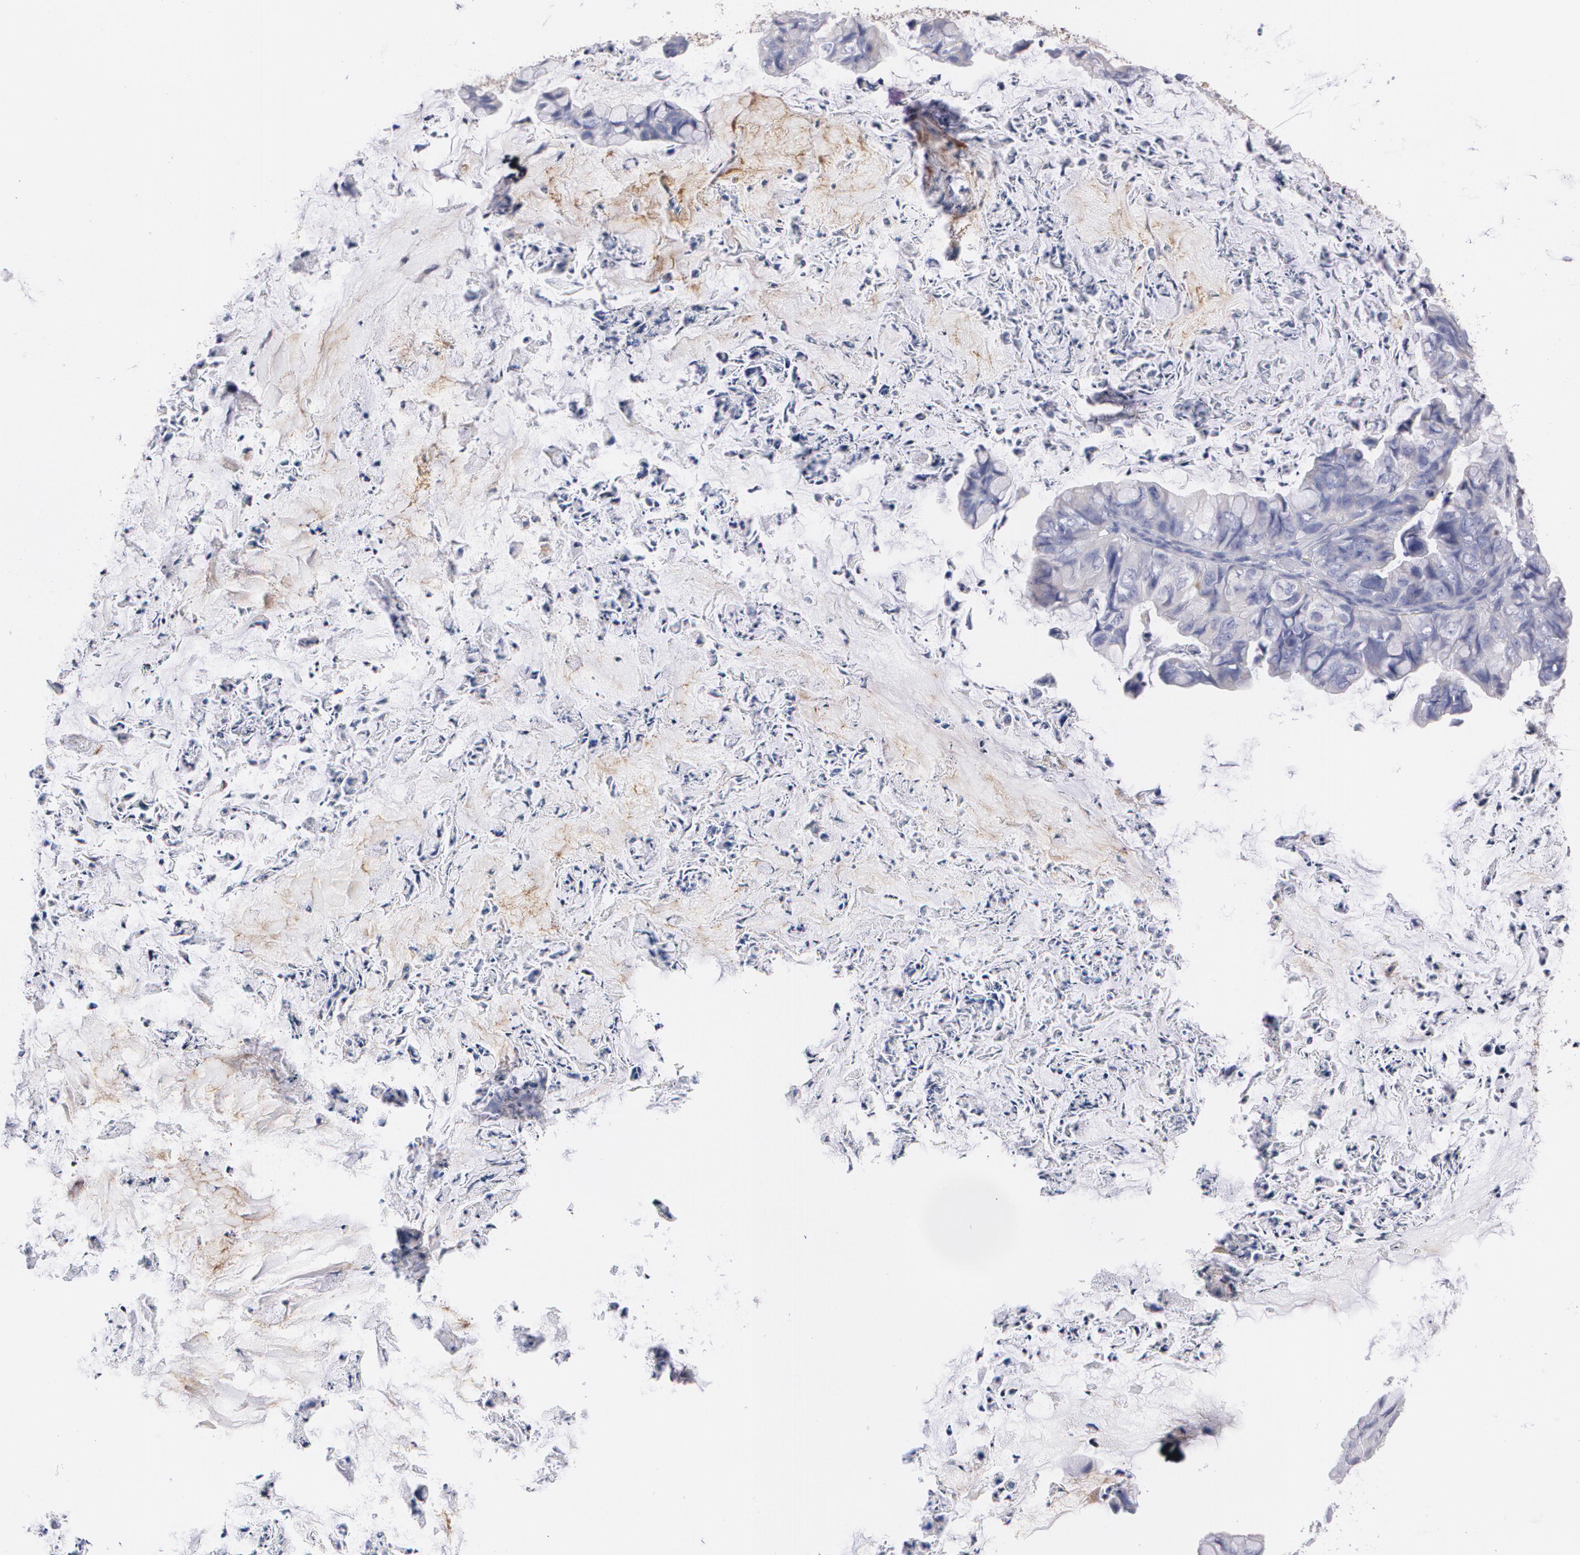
{"staining": {"intensity": "negative", "quantity": "none", "location": "none"}, "tissue": "ovarian cancer", "cell_type": "Tumor cells", "image_type": "cancer", "snomed": [{"axis": "morphology", "description": "Cystadenocarcinoma, mucinous, NOS"}, {"axis": "topography", "description": "Ovary"}], "caption": "A high-resolution histopathology image shows immunohistochemistry (IHC) staining of mucinous cystadenocarcinoma (ovarian), which shows no significant expression in tumor cells.", "gene": "FBLN1", "patient": {"sex": "female", "age": 36}}